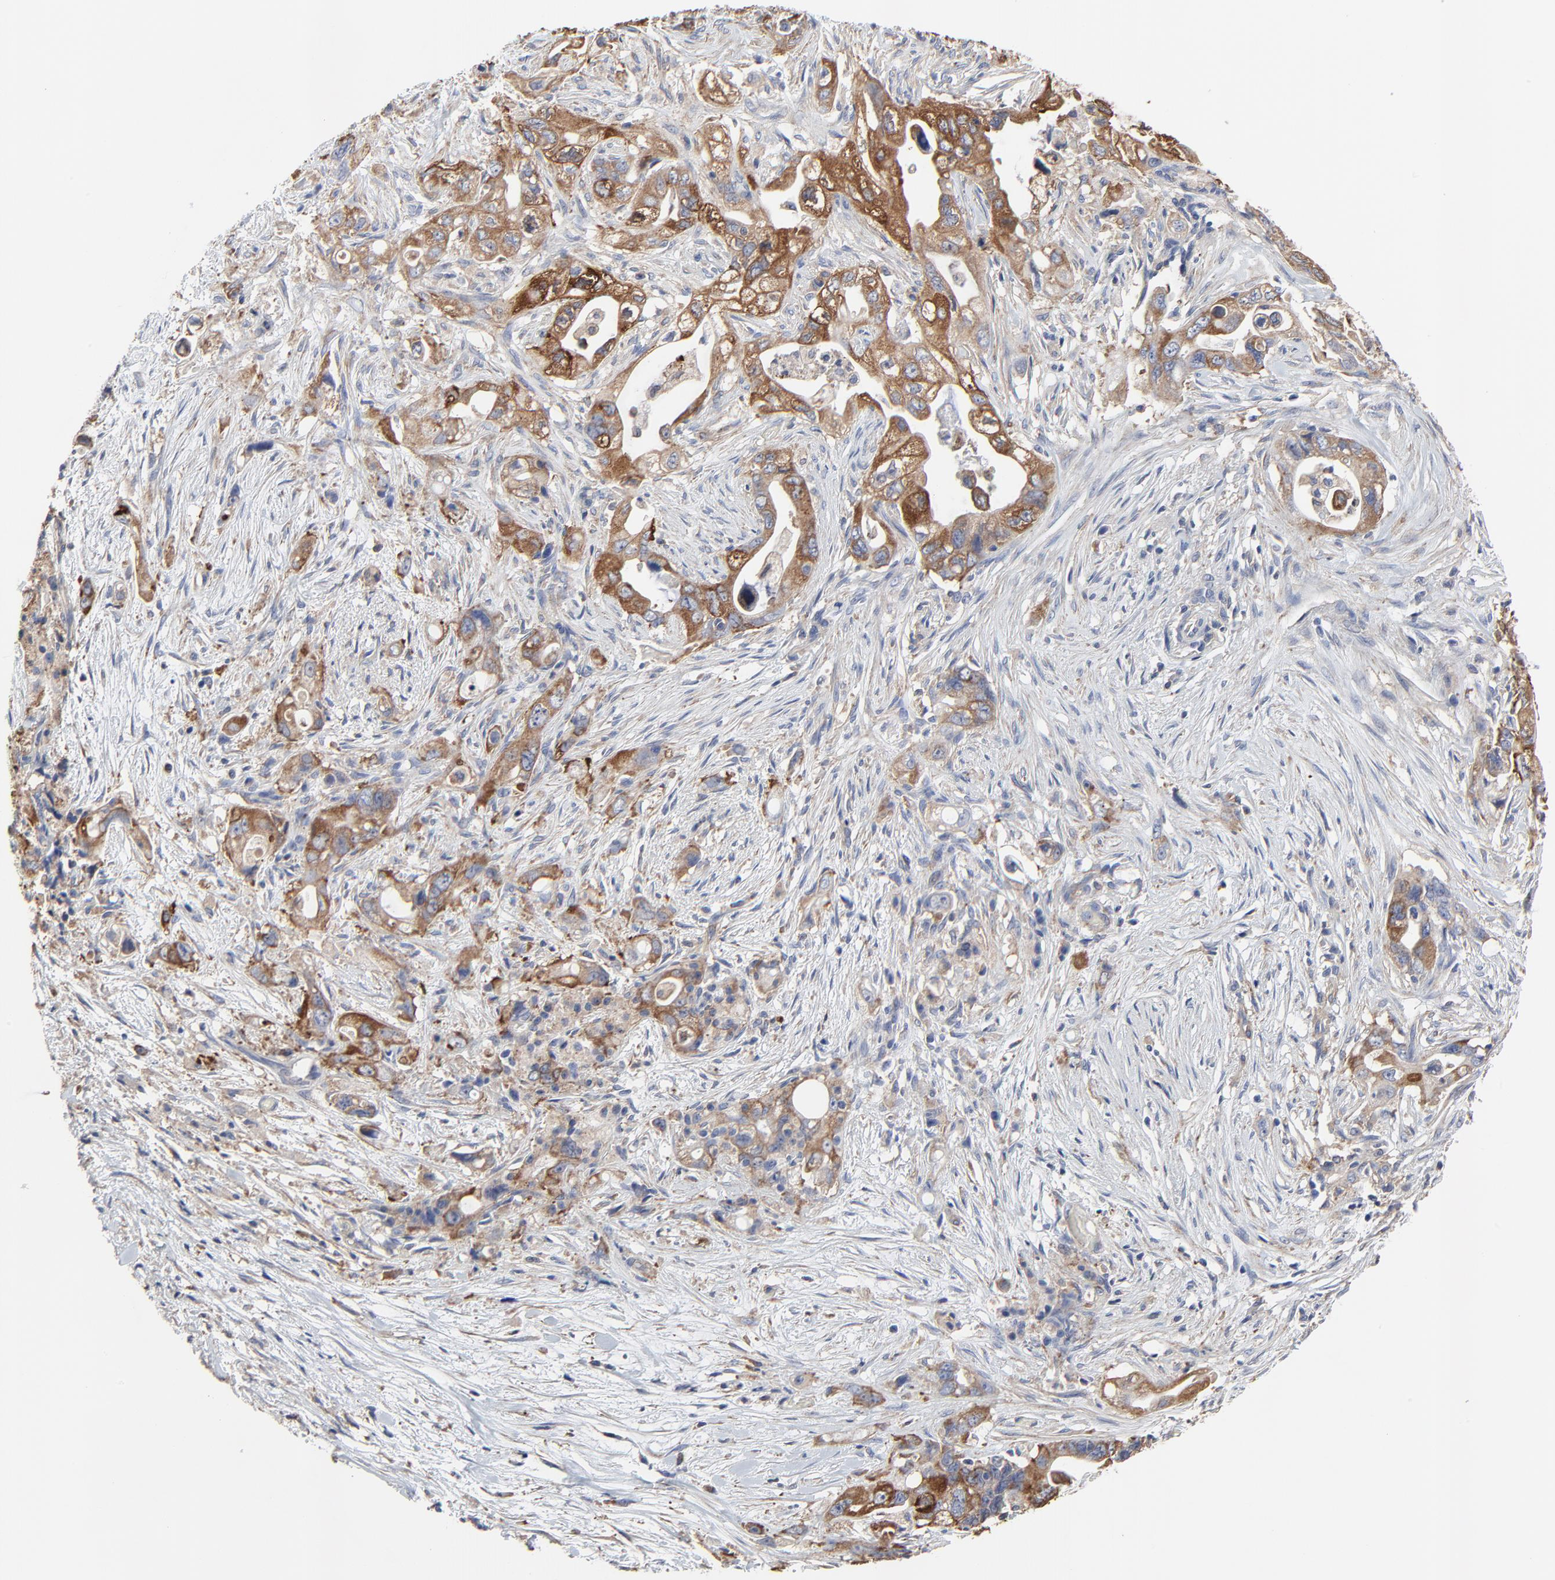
{"staining": {"intensity": "strong", "quantity": ">75%", "location": "cytoplasmic/membranous"}, "tissue": "pancreatic cancer", "cell_type": "Tumor cells", "image_type": "cancer", "snomed": [{"axis": "morphology", "description": "Normal tissue, NOS"}, {"axis": "topography", "description": "Pancreas"}], "caption": "IHC histopathology image of neoplastic tissue: pancreatic cancer stained using immunohistochemistry (IHC) exhibits high levels of strong protein expression localized specifically in the cytoplasmic/membranous of tumor cells, appearing as a cytoplasmic/membranous brown color.", "gene": "NXF3", "patient": {"sex": "male", "age": 42}}